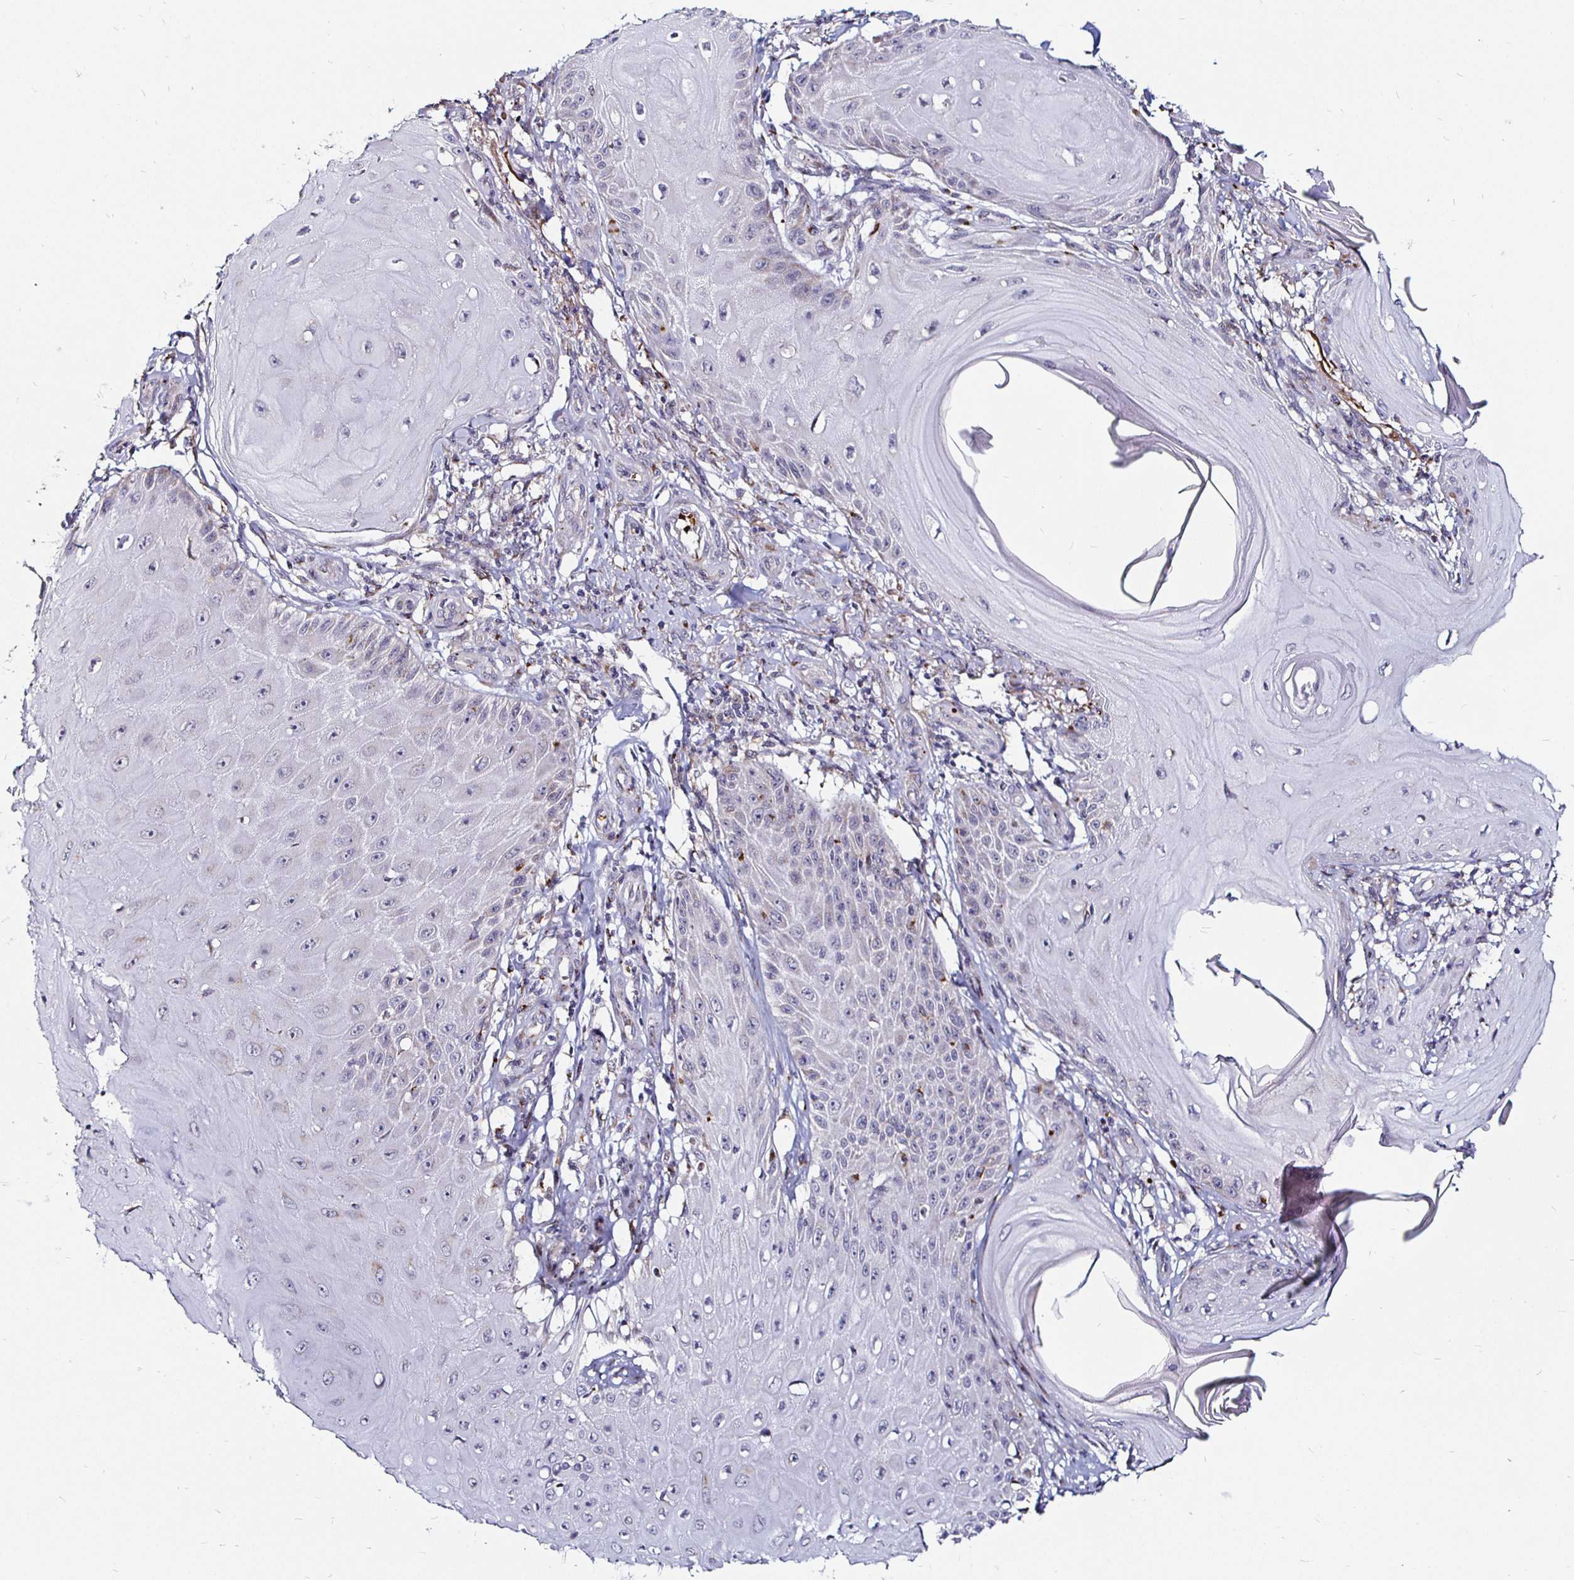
{"staining": {"intensity": "negative", "quantity": "none", "location": "none"}, "tissue": "skin cancer", "cell_type": "Tumor cells", "image_type": "cancer", "snomed": [{"axis": "morphology", "description": "Squamous cell carcinoma, NOS"}, {"axis": "topography", "description": "Skin"}], "caption": "An IHC micrograph of skin cancer is shown. There is no staining in tumor cells of skin cancer.", "gene": "ATG3", "patient": {"sex": "female", "age": 77}}